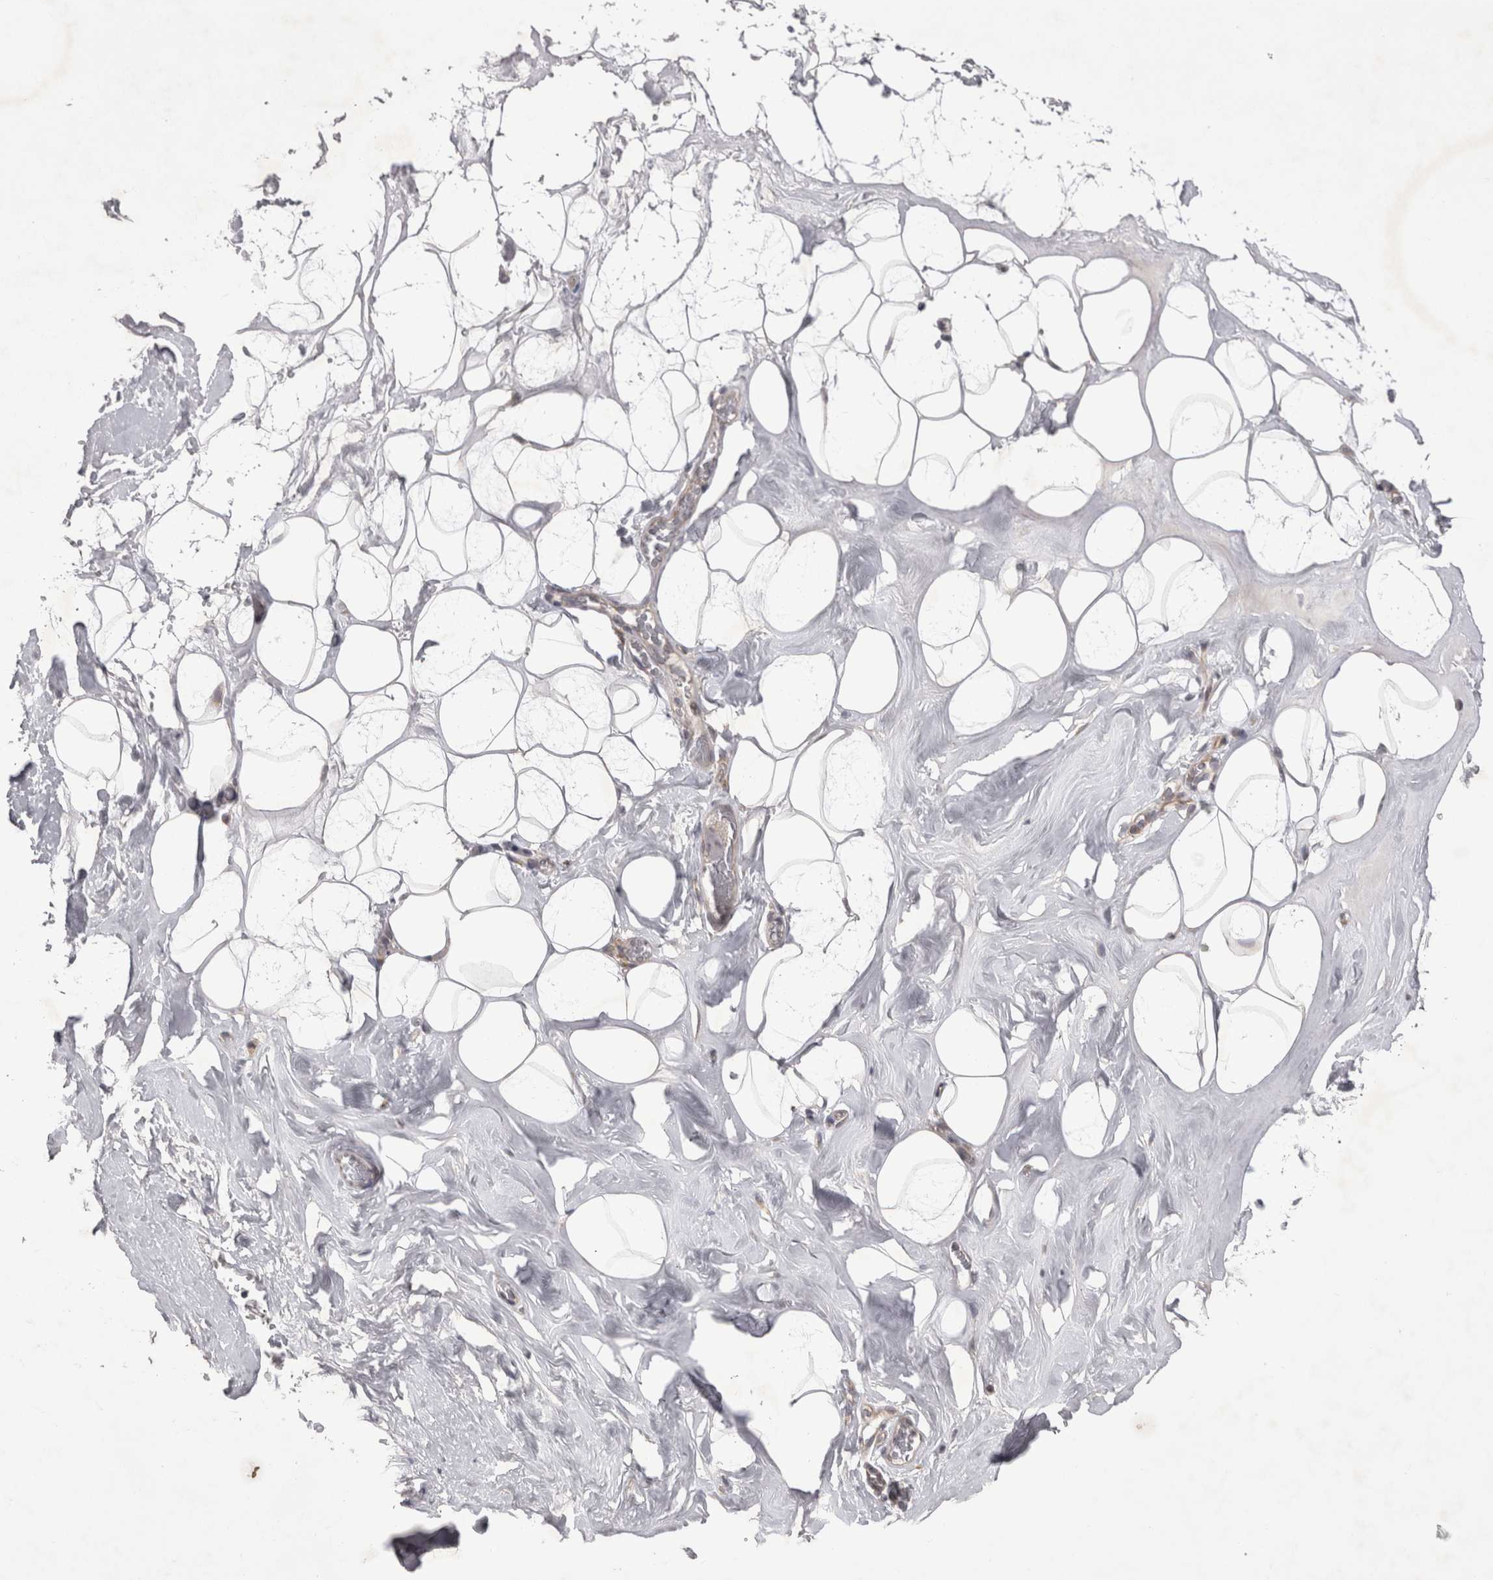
{"staining": {"intensity": "negative", "quantity": "none", "location": "none"}, "tissue": "adipose tissue", "cell_type": "Adipocytes", "image_type": "normal", "snomed": [{"axis": "morphology", "description": "Normal tissue, NOS"}, {"axis": "morphology", "description": "Fibrosis, NOS"}, {"axis": "topography", "description": "Breast"}, {"axis": "topography", "description": "Adipose tissue"}], "caption": "High power microscopy image of an IHC photomicrograph of benign adipose tissue, revealing no significant expression in adipocytes. Nuclei are stained in blue.", "gene": "NENF", "patient": {"sex": "female", "age": 39}}